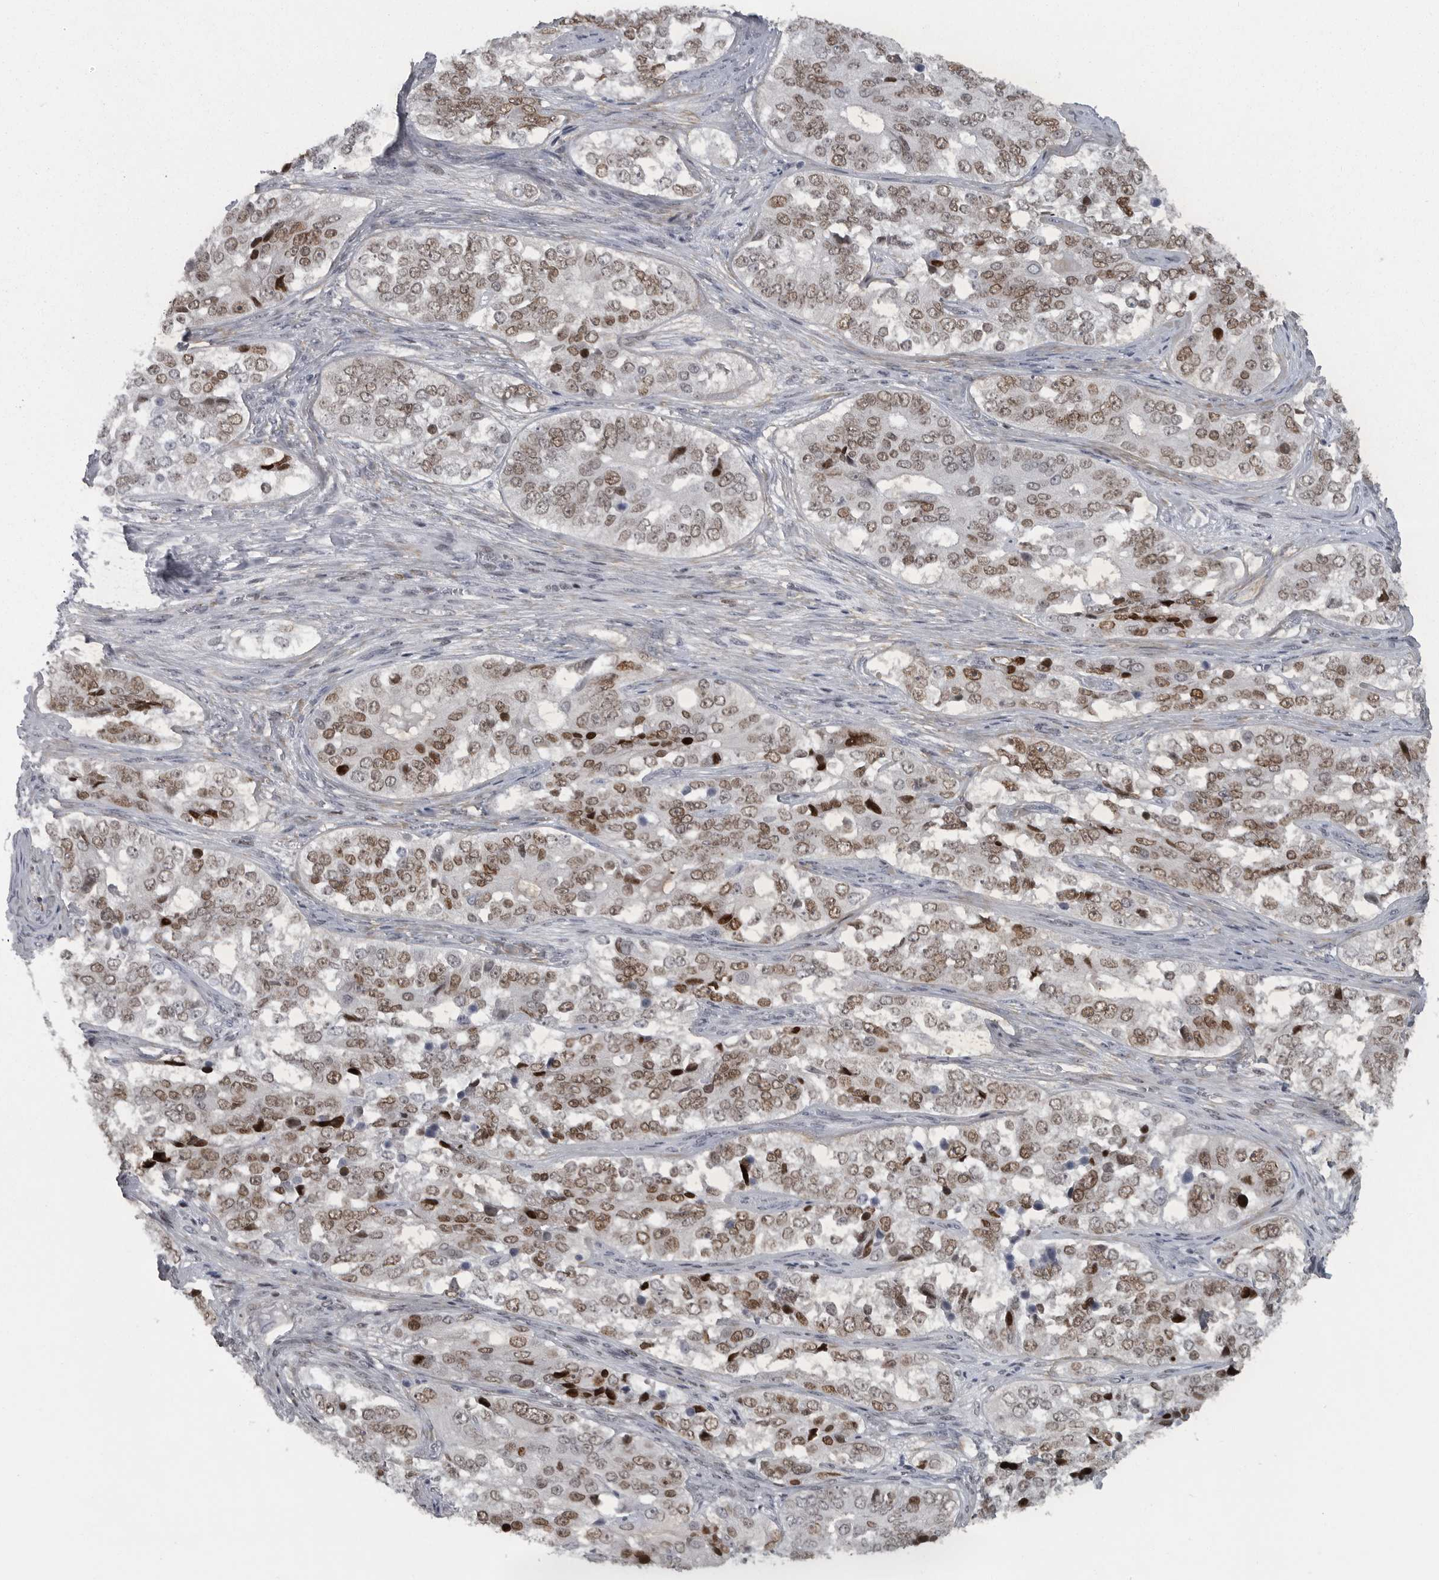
{"staining": {"intensity": "moderate", "quantity": "25%-75%", "location": "nuclear"}, "tissue": "ovarian cancer", "cell_type": "Tumor cells", "image_type": "cancer", "snomed": [{"axis": "morphology", "description": "Carcinoma, endometroid"}, {"axis": "topography", "description": "Ovary"}], "caption": "Human endometroid carcinoma (ovarian) stained for a protein (brown) exhibits moderate nuclear positive positivity in about 25%-75% of tumor cells.", "gene": "HMGN3", "patient": {"sex": "female", "age": 51}}